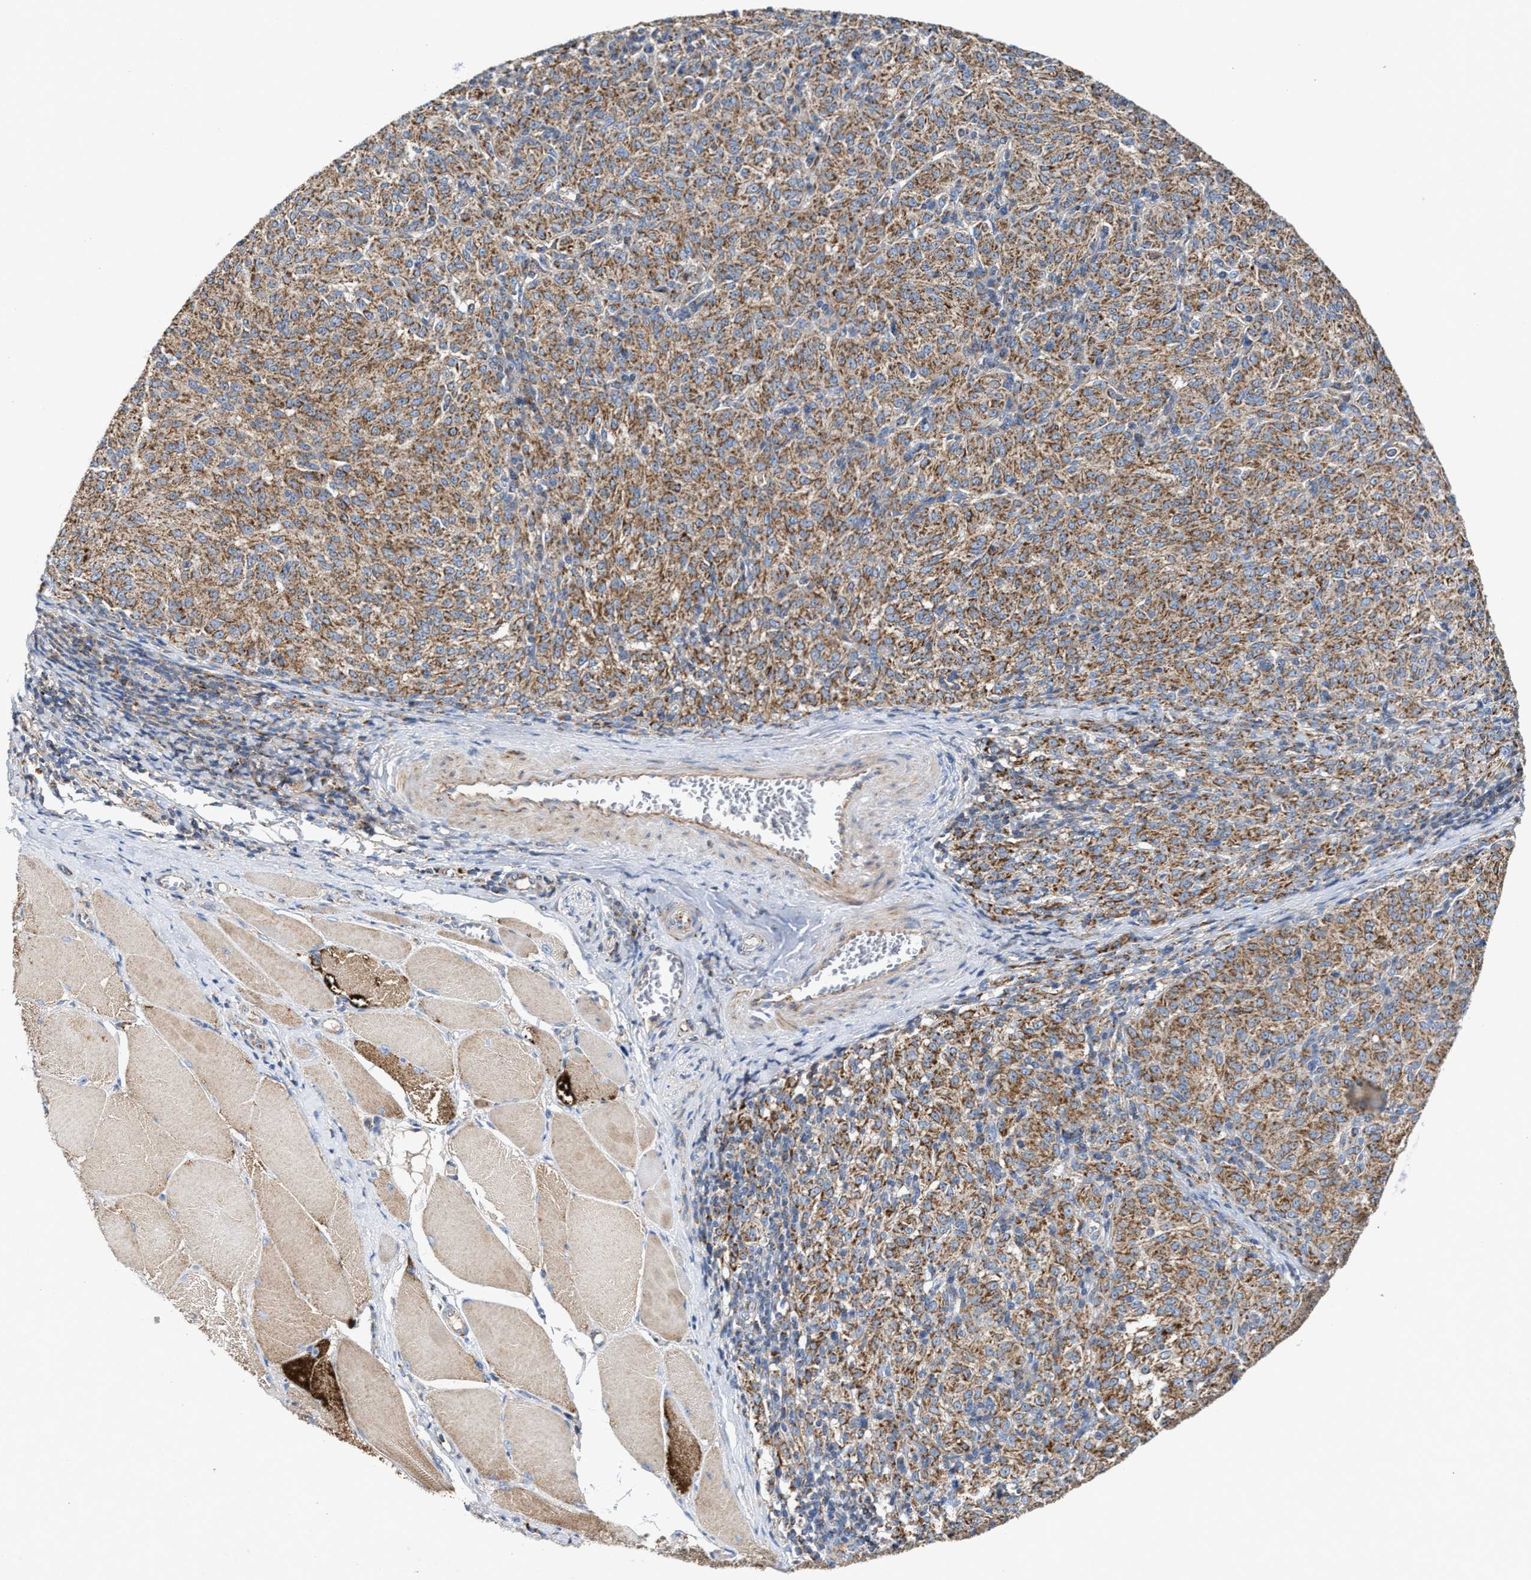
{"staining": {"intensity": "moderate", "quantity": ">75%", "location": "cytoplasmic/membranous"}, "tissue": "melanoma", "cell_type": "Tumor cells", "image_type": "cancer", "snomed": [{"axis": "morphology", "description": "Malignant melanoma, NOS"}, {"axis": "topography", "description": "Skin"}], "caption": "The image shows immunohistochemical staining of melanoma. There is moderate cytoplasmic/membranous positivity is identified in about >75% of tumor cells.", "gene": "MECR", "patient": {"sex": "female", "age": 72}}